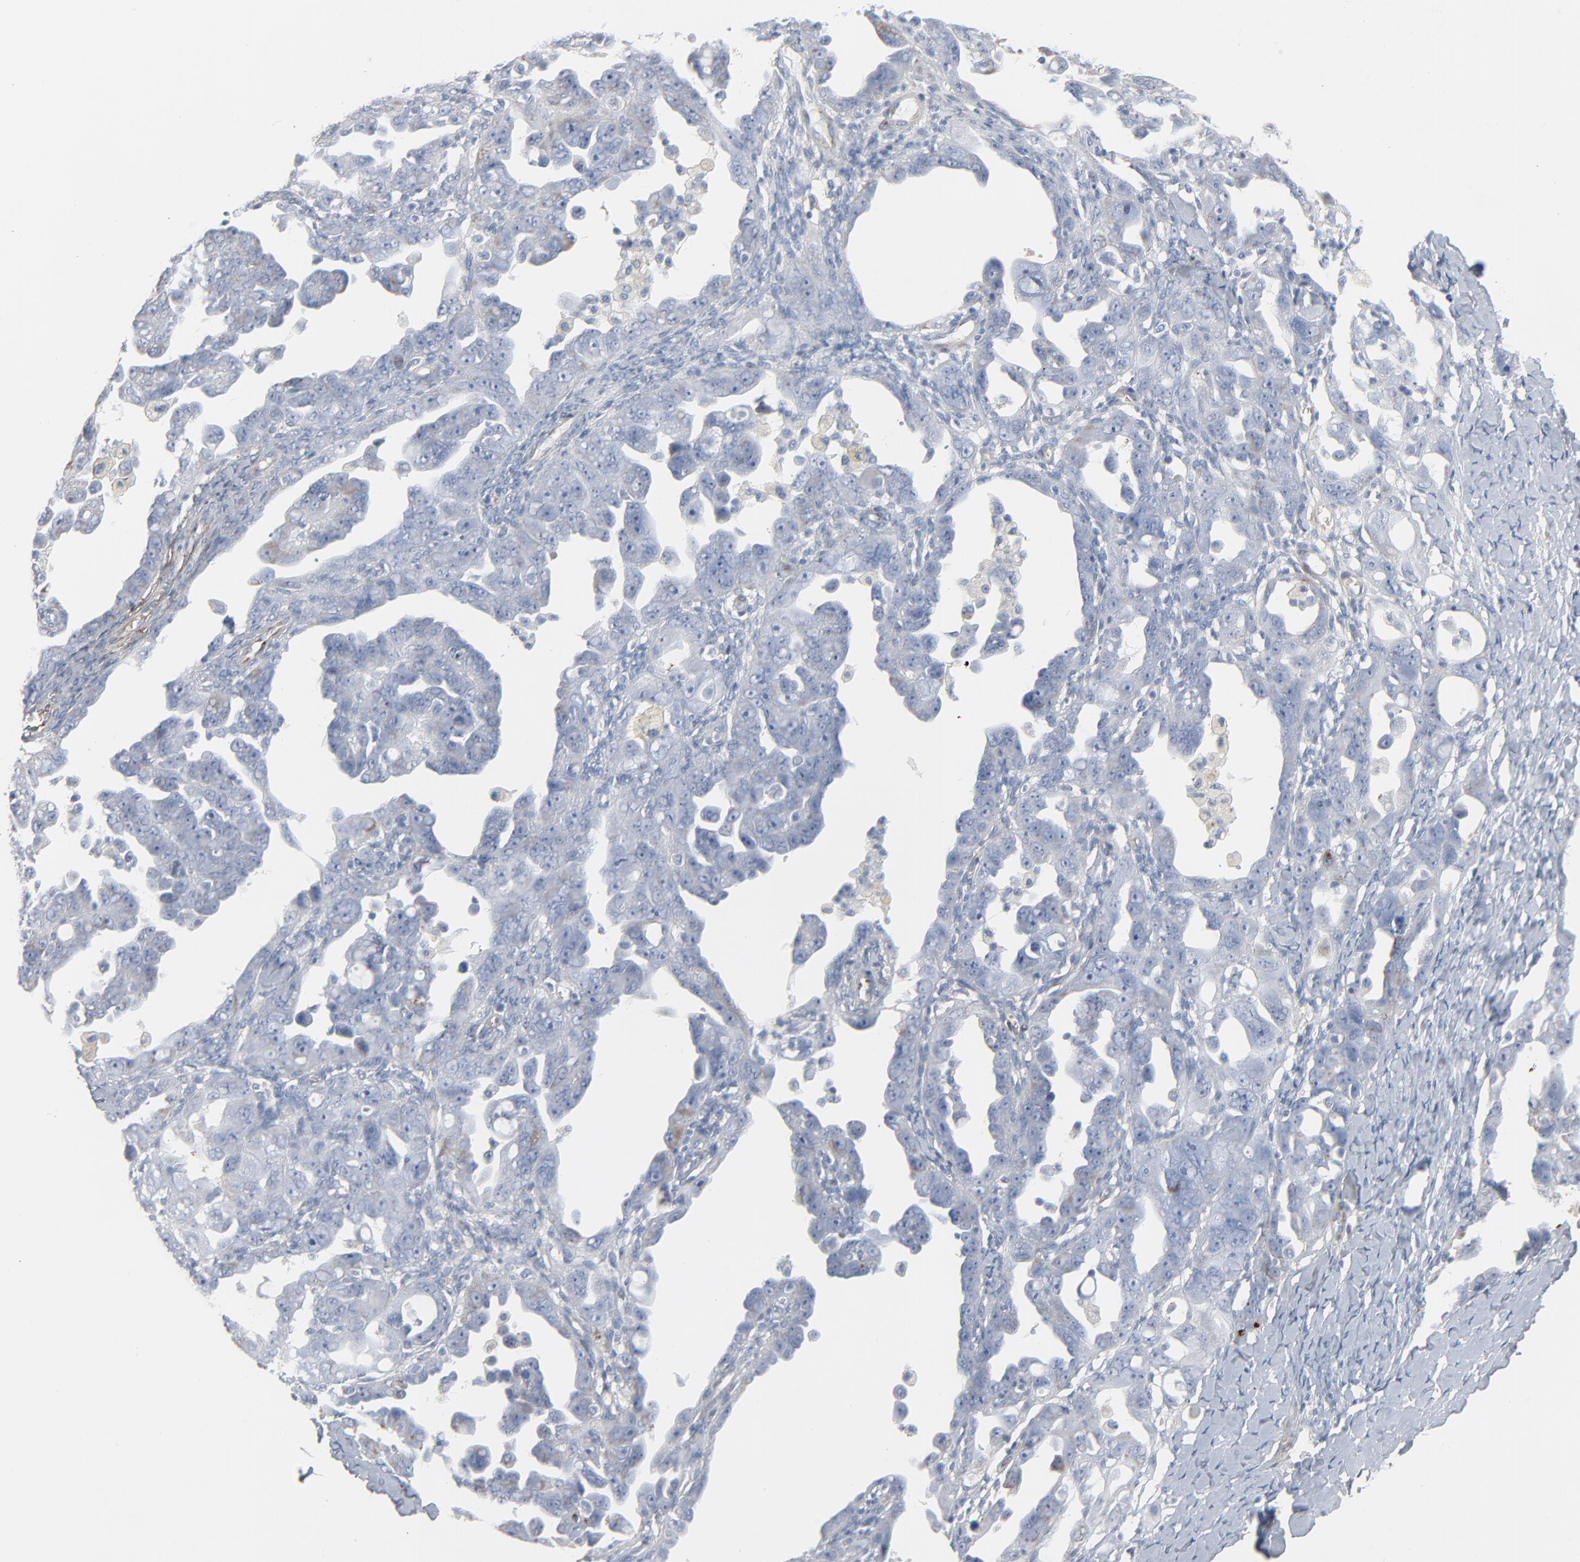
{"staining": {"intensity": "moderate", "quantity": "<25%", "location": "cytoplasmic/membranous"}, "tissue": "ovarian cancer", "cell_type": "Tumor cells", "image_type": "cancer", "snomed": [{"axis": "morphology", "description": "Cystadenocarcinoma, serous, NOS"}, {"axis": "topography", "description": "Ovary"}], "caption": "Protein staining exhibits moderate cytoplasmic/membranous staining in about <25% of tumor cells in ovarian cancer (serous cystadenocarcinoma).", "gene": "BGN", "patient": {"sex": "female", "age": 66}}